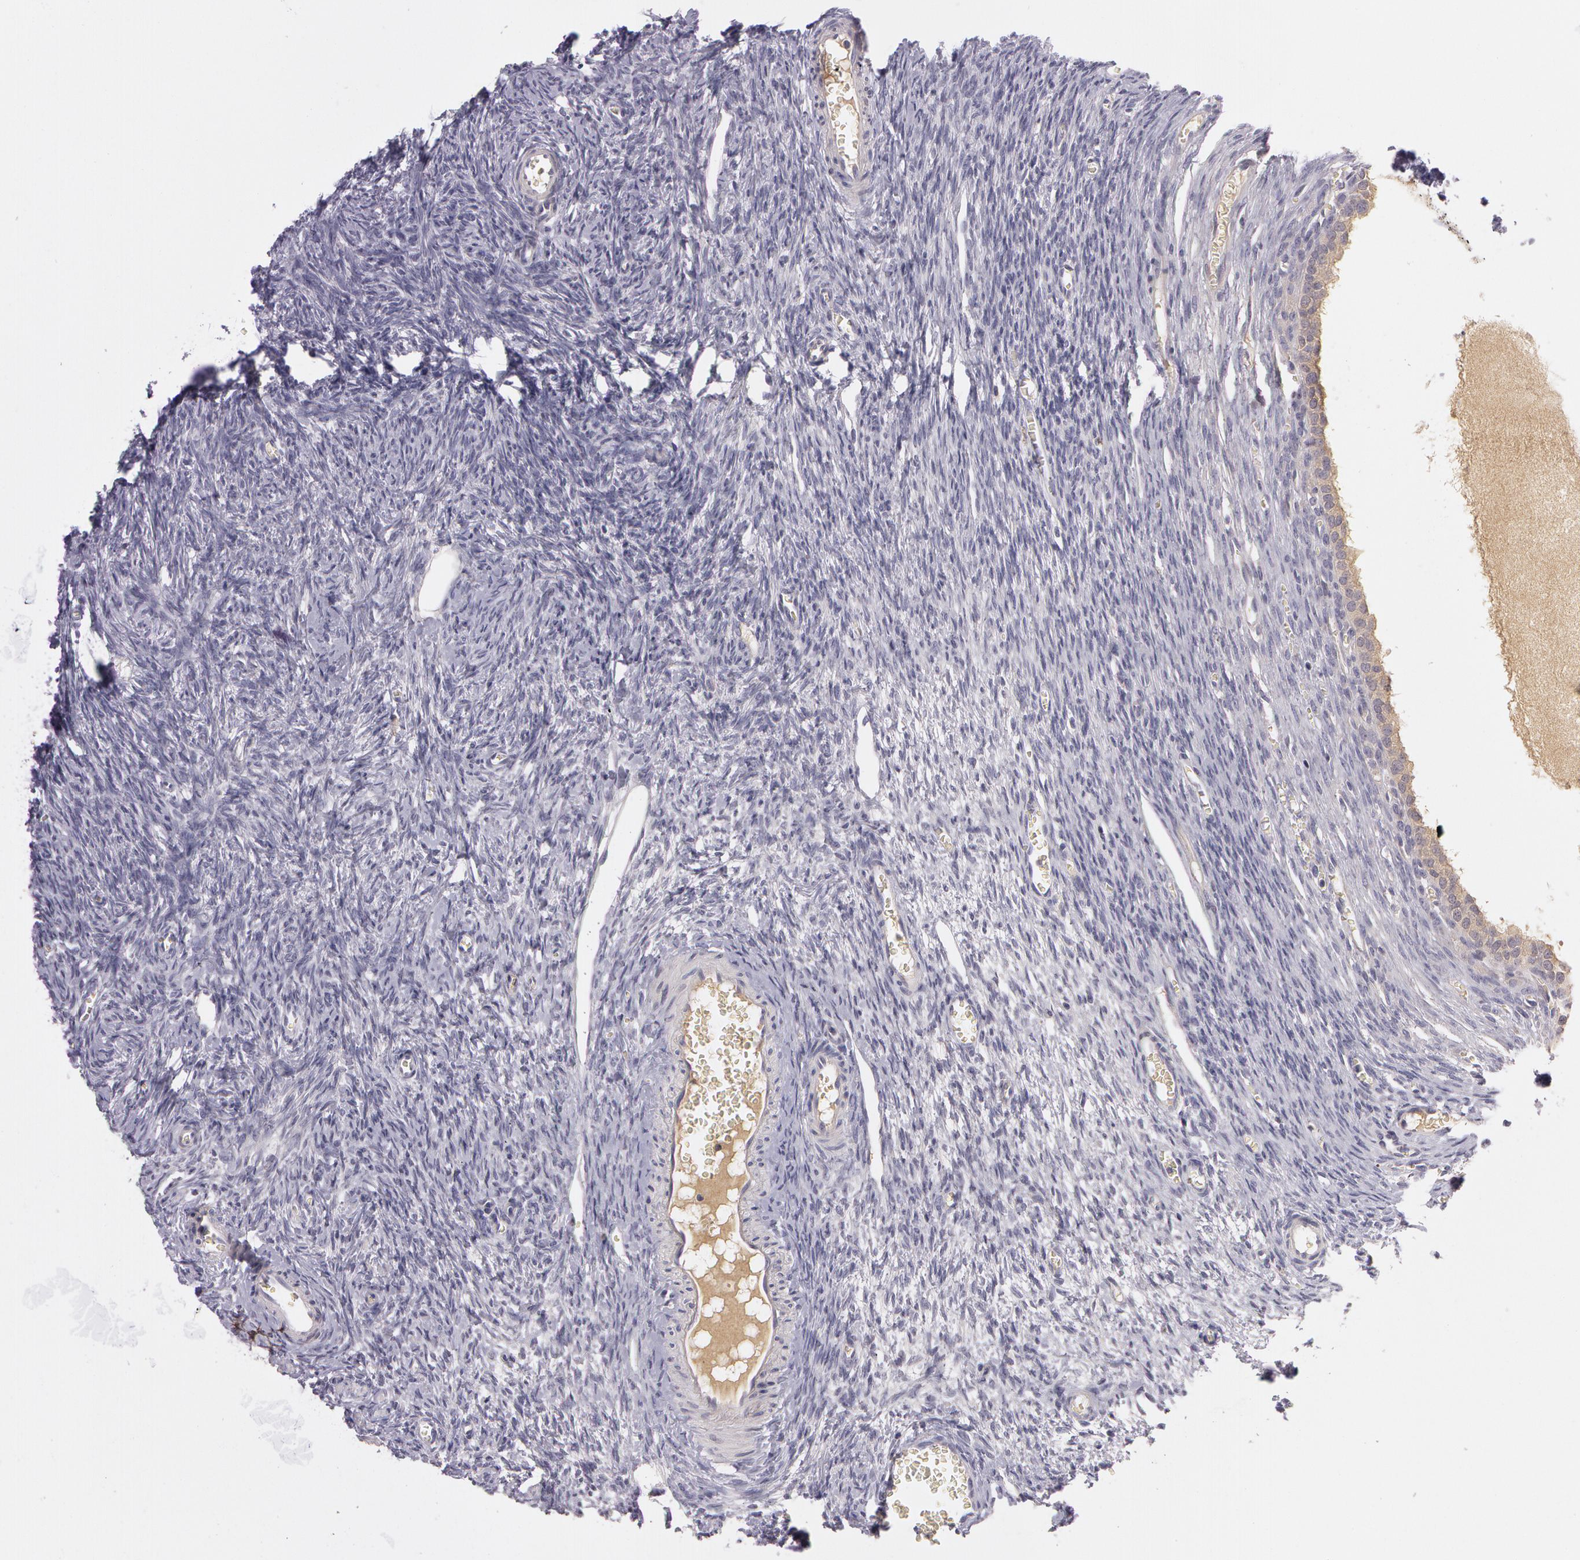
{"staining": {"intensity": "weak", "quantity": ">75%", "location": "cytoplasmic/membranous"}, "tissue": "ovary", "cell_type": "Follicle cells", "image_type": "normal", "snomed": [{"axis": "morphology", "description": "Normal tissue, NOS"}, {"axis": "topography", "description": "Ovary"}], "caption": "The immunohistochemical stain labels weak cytoplasmic/membranous expression in follicle cells of benign ovary.", "gene": "MXRA5", "patient": {"sex": "female", "age": 27}}